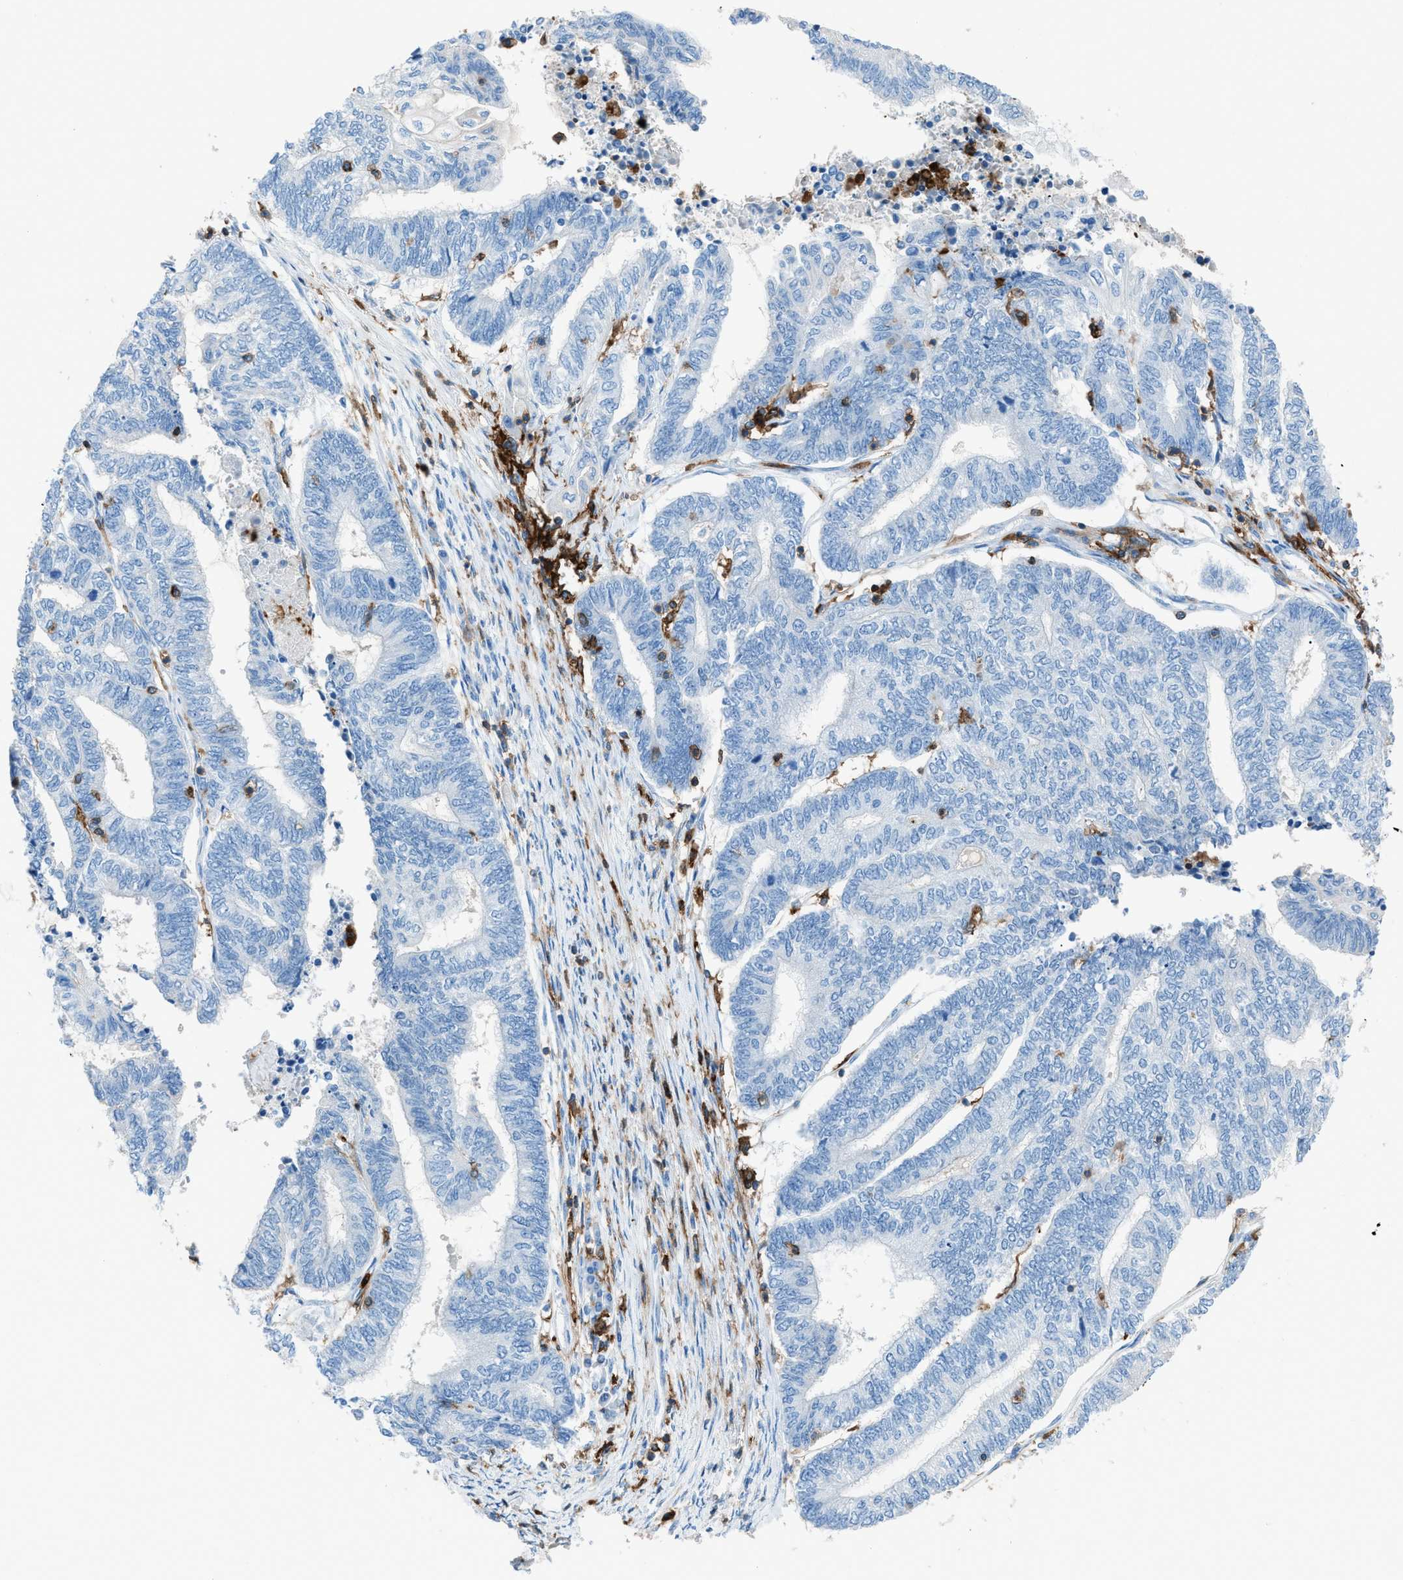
{"staining": {"intensity": "negative", "quantity": "none", "location": "none"}, "tissue": "endometrial cancer", "cell_type": "Tumor cells", "image_type": "cancer", "snomed": [{"axis": "morphology", "description": "Adenocarcinoma, NOS"}, {"axis": "topography", "description": "Uterus"}, {"axis": "topography", "description": "Endometrium"}], "caption": "This is an IHC image of endometrial adenocarcinoma. There is no expression in tumor cells.", "gene": "ITGB2", "patient": {"sex": "female", "age": 70}}